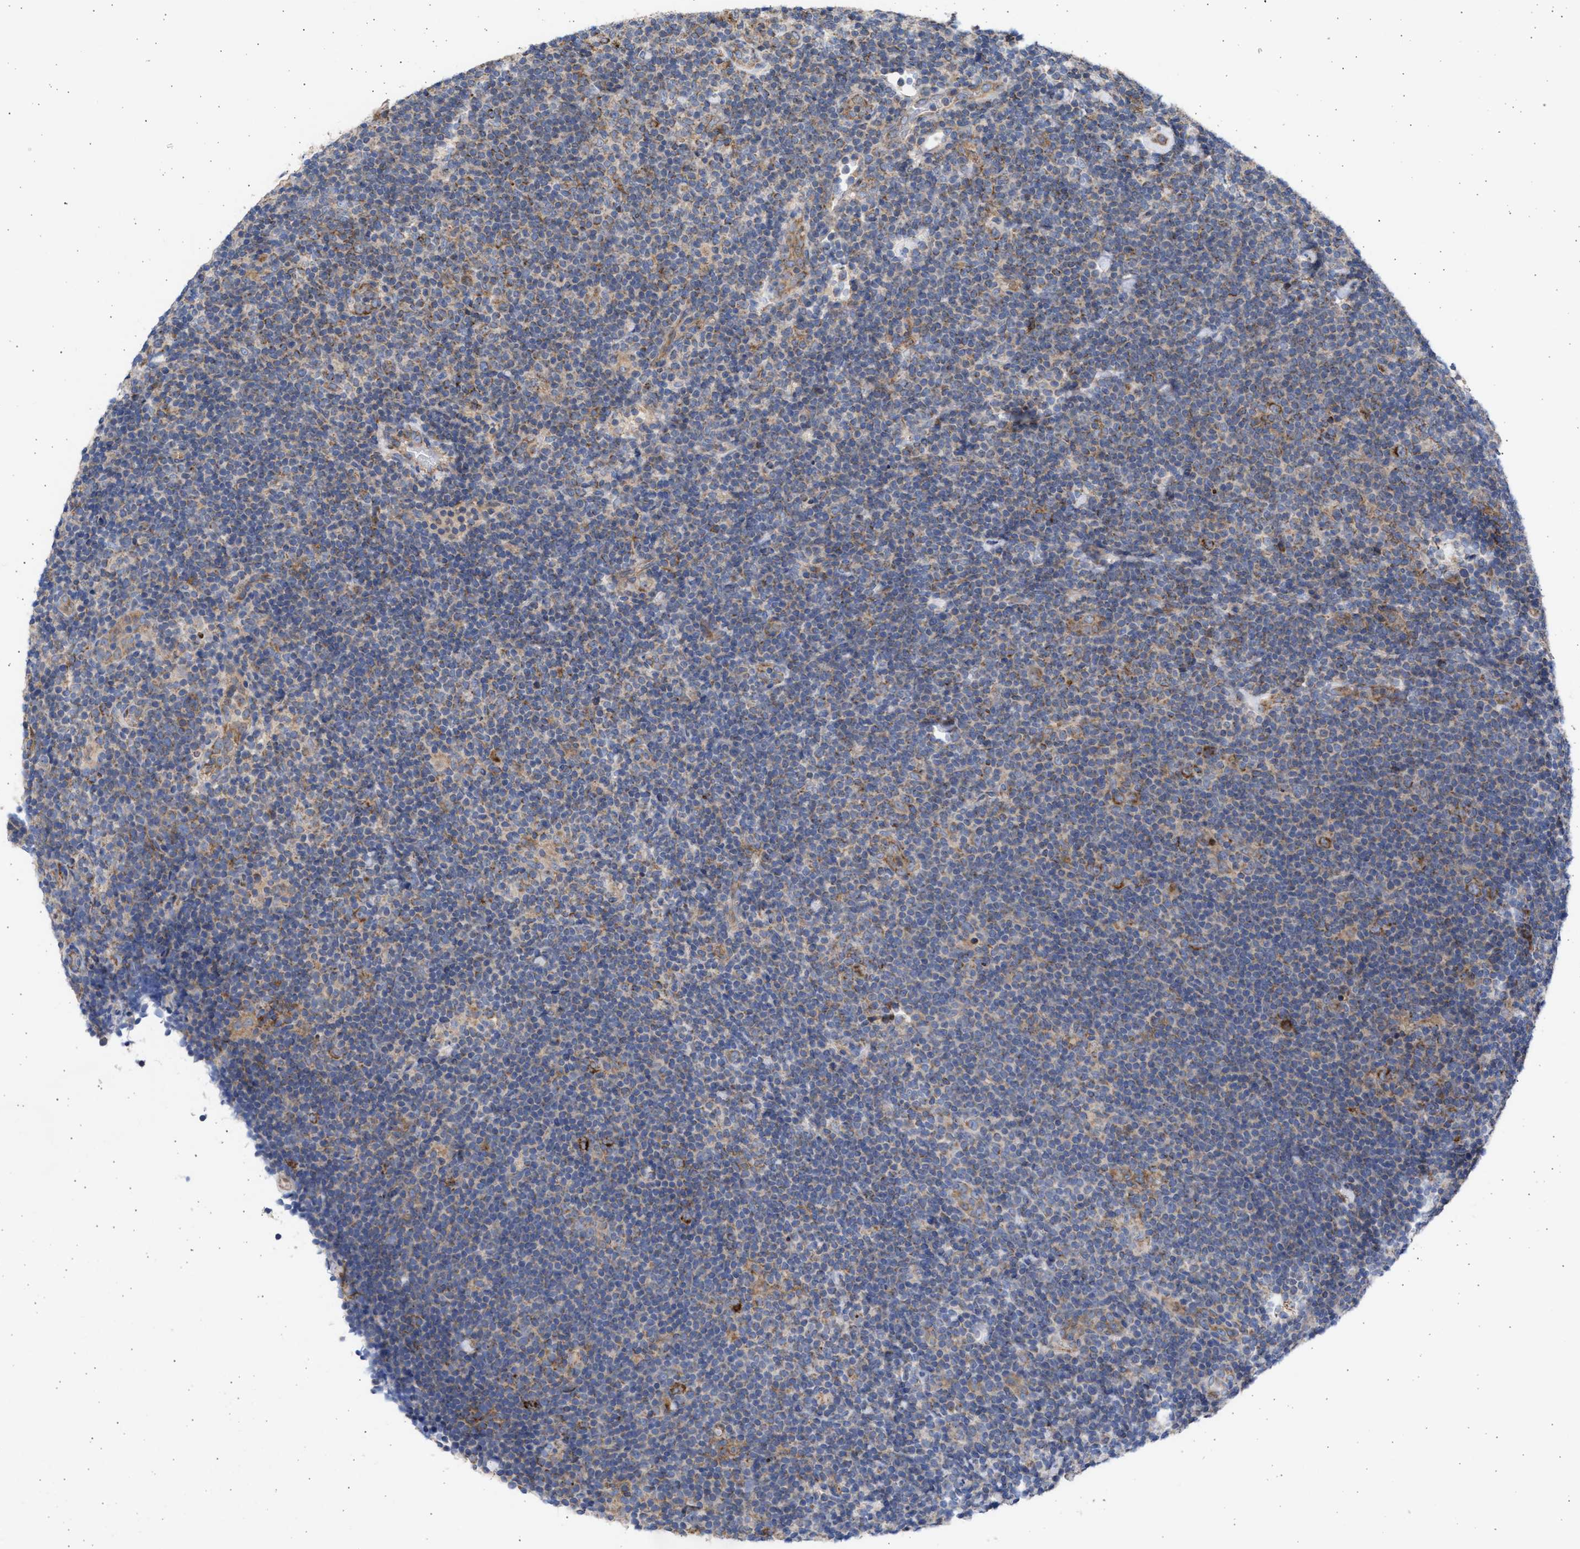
{"staining": {"intensity": "moderate", "quantity": ">75%", "location": "cytoplasmic/membranous"}, "tissue": "lymphoma", "cell_type": "Tumor cells", "image_type": "cancer", "snomed": [{"axis": "morphology", "description": "Hodgkin's disease, NOS"}, {"axis": "topography", "description": "Lymph node"}], "caption": "A medium amount of moderate cytoplasmic/membranous expression is appreciated in about >75% of tumor cells in lymphoma tissue. (IHC, brightfield microscopy, high magnification).", "gene": "TTC19", "patient": {"sex": "female", "age": 57}}